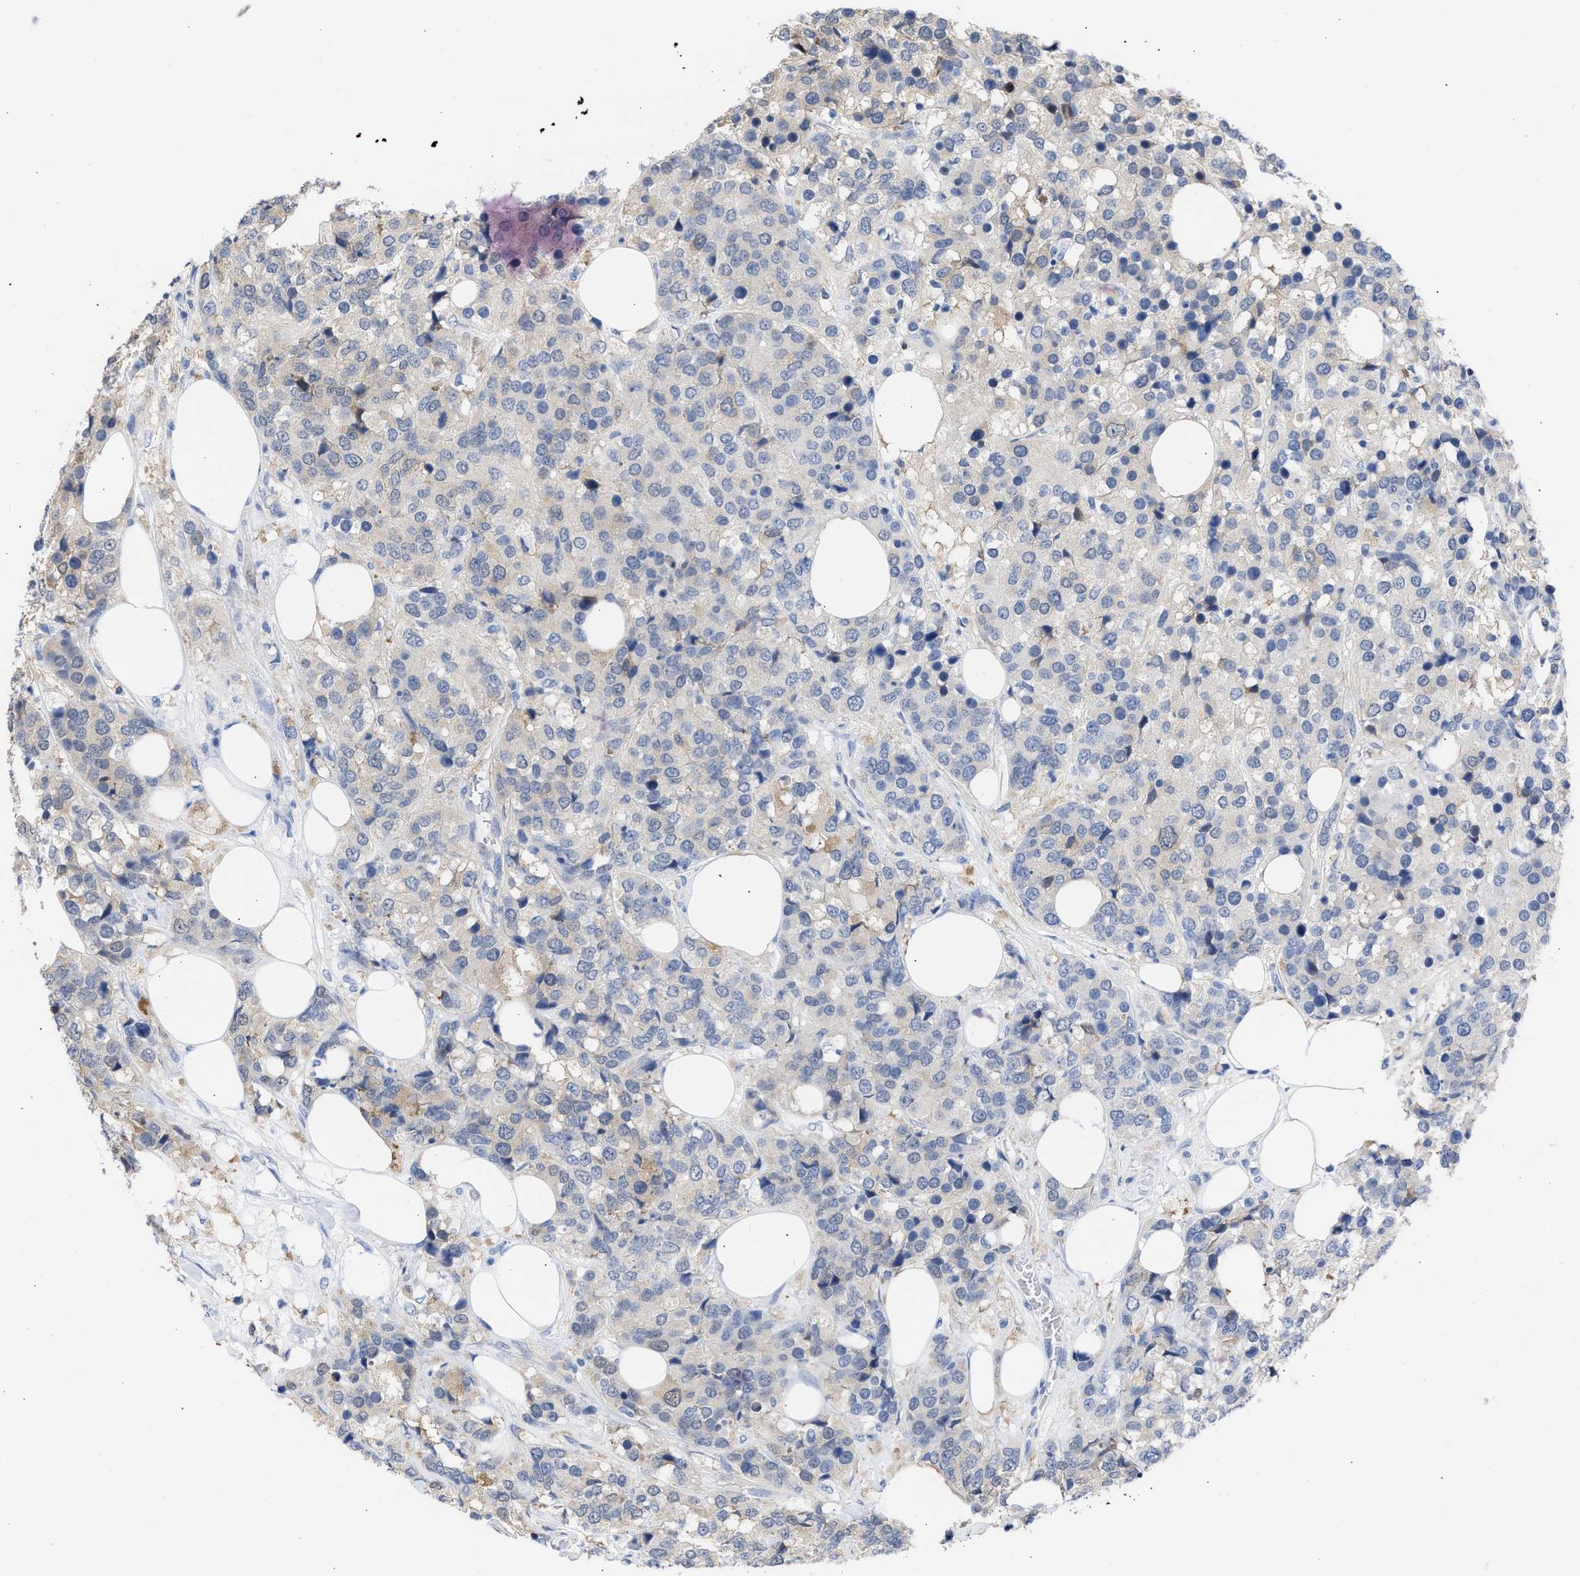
{"staining": {"intensity": "weak", "quantity": "<25%", "location": "cytoplasmic/membranous"}, "tissue": "breast cancer", "cell_type": "Tumor cells", "image_type": "cancer", "snomed": [{"axis": "morphology", "description": "Lobular carcinoma"}, {"axis": "topography", "description": "Breast"}], "caption": "Immunohistochemistry micrograph of neoplastic tissue: human lobular carcinoma (breast) stained with DAB displays no significant protein positivity in tumor cells. (DAB (3,3'-diaminobenzidine) IHC with hematoxylin counter stain).", "gene": "THRA", "patient": {"sex": "female", "age": 59}}